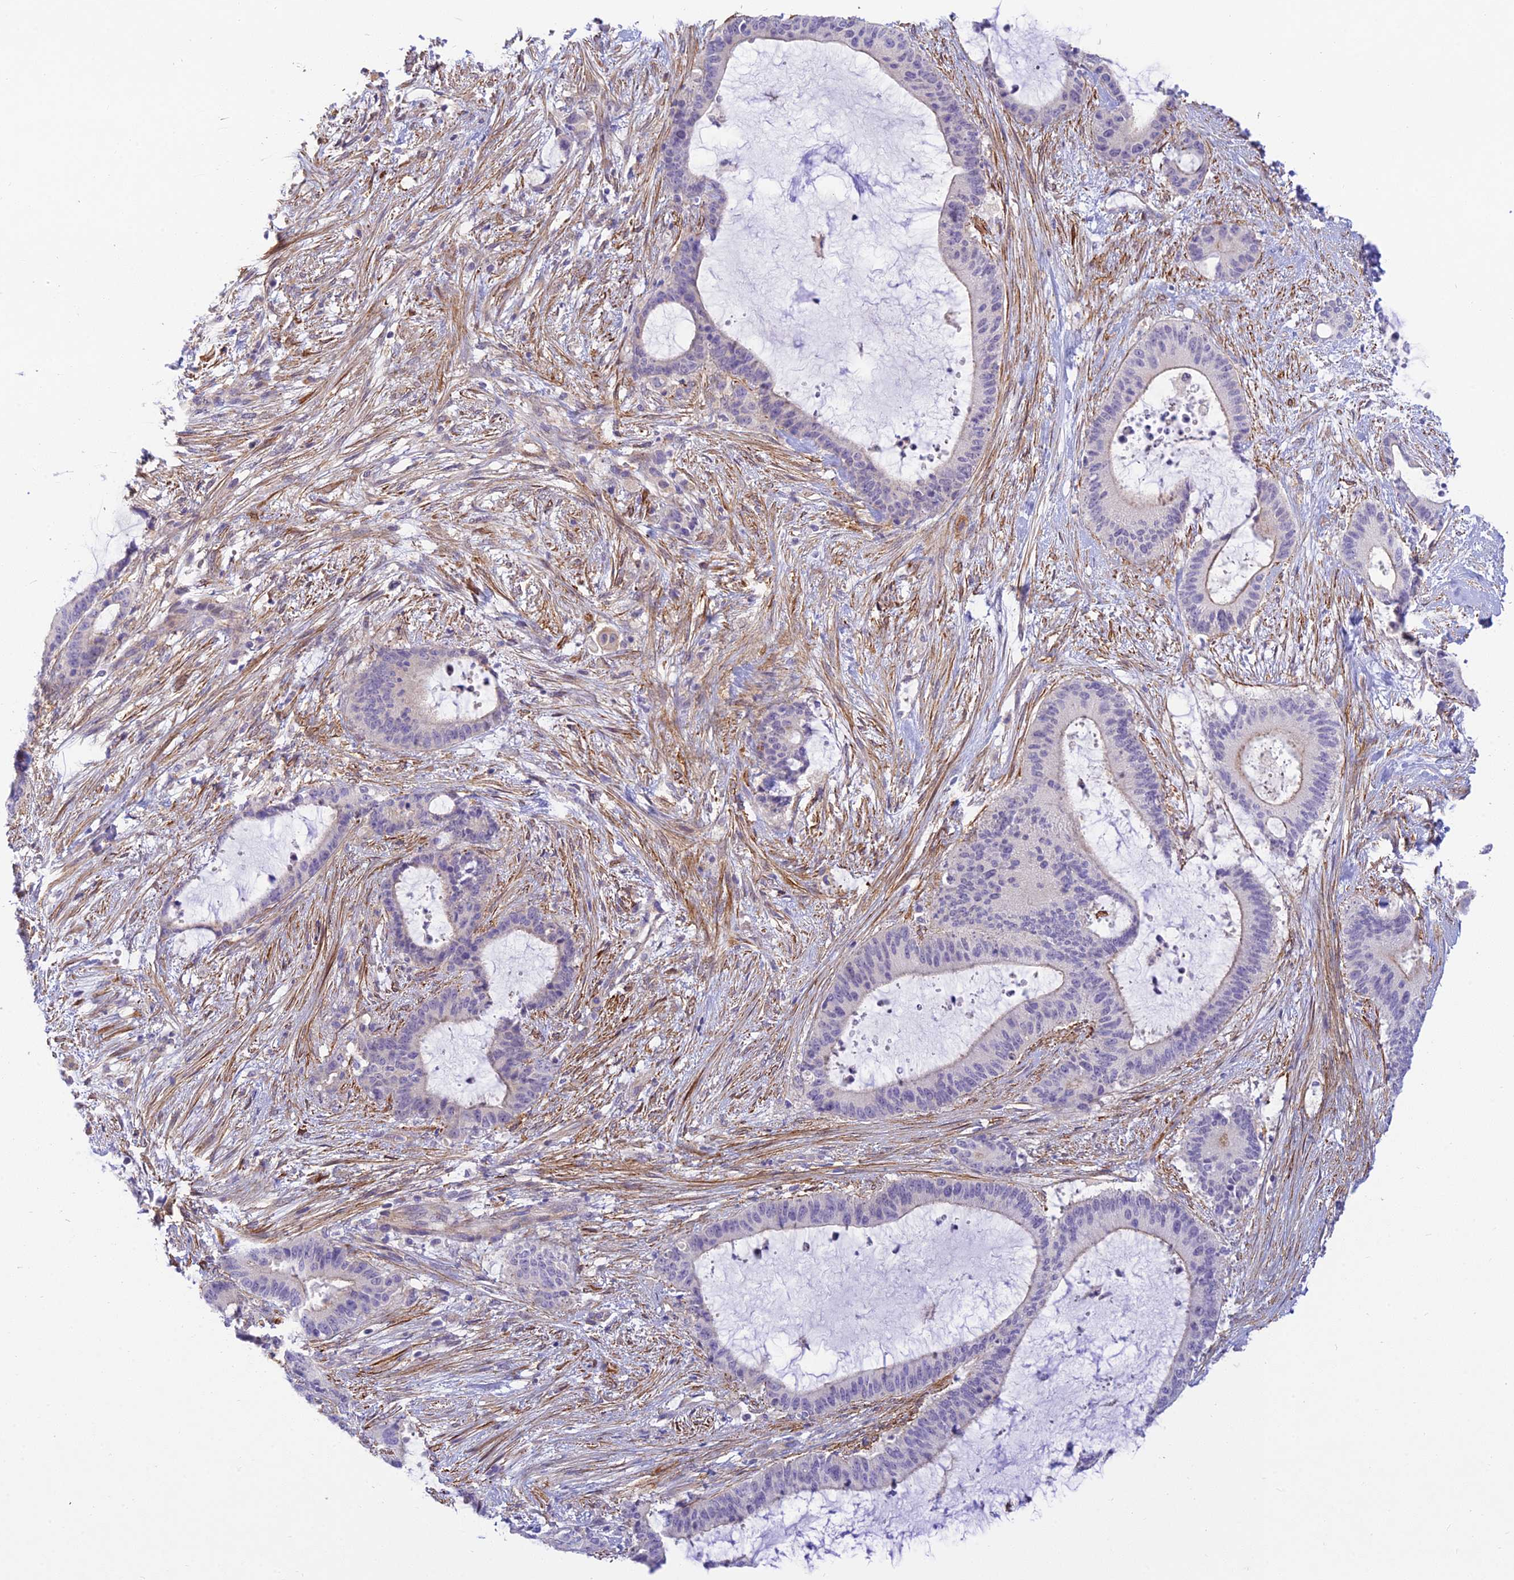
{"staining": {"intensity": "negative", "quantity": "none", "location": "none"}, "tissue": "liver cancer", "cell_type": "Tumor cells", "image_type": "cancer", "snomed": [{"axis": "morphology", "description": "Normal tissue, NOS"}, {"axis": "morphology", "description": "Cholangiocarcinoma"}, {"axis": "topography", "description": "Liver"}, {"axis": "topography", "description": "Peripheral nerve tissue"}], "caption": "A high-resolution histopathology image shows immunohistochemistry staining of liver cholangiocarcinoma, which displays no significant positivity in tumor cells.", "gene": "FBXW4", "patient": {"sex": "female", "age": 73}}